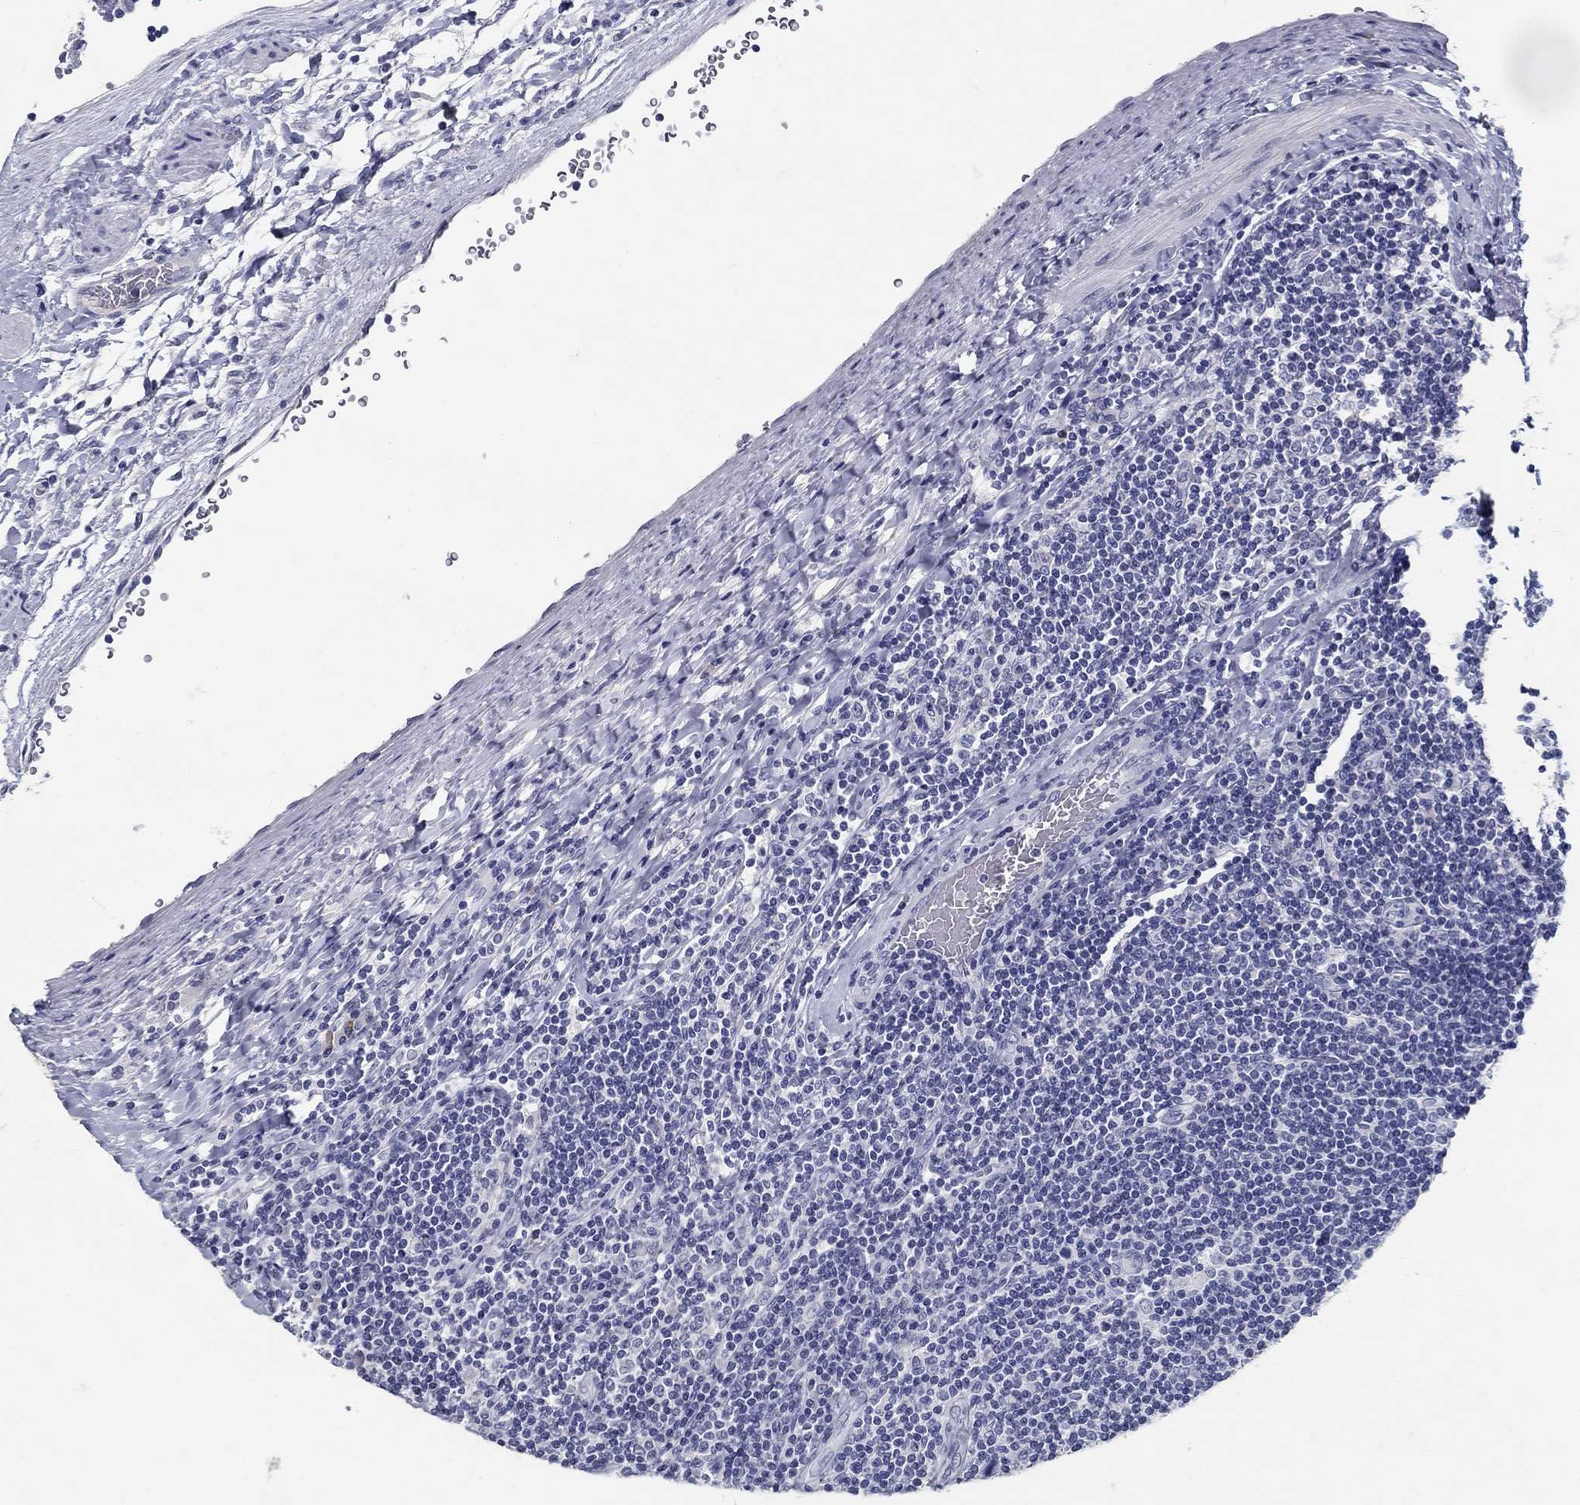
{"staining": {"intensity": "negative", "quantity": "none", "location": "none"}, "tissue": "lymphoma", "cell_type": "Tumor cells", "image_type": "cancer", "snomed": [{"axis": "morphology", "description": "Hodgkin's disease, NOS"}, {"axis": "topography", "description": "Lymph node"}], "caption": "This is an immunohistochemistry image of Hodgkin's disease. There is no staining in tumor cells.", "gene": "POMC", "patient": {"sex": "male", "age": 40}}